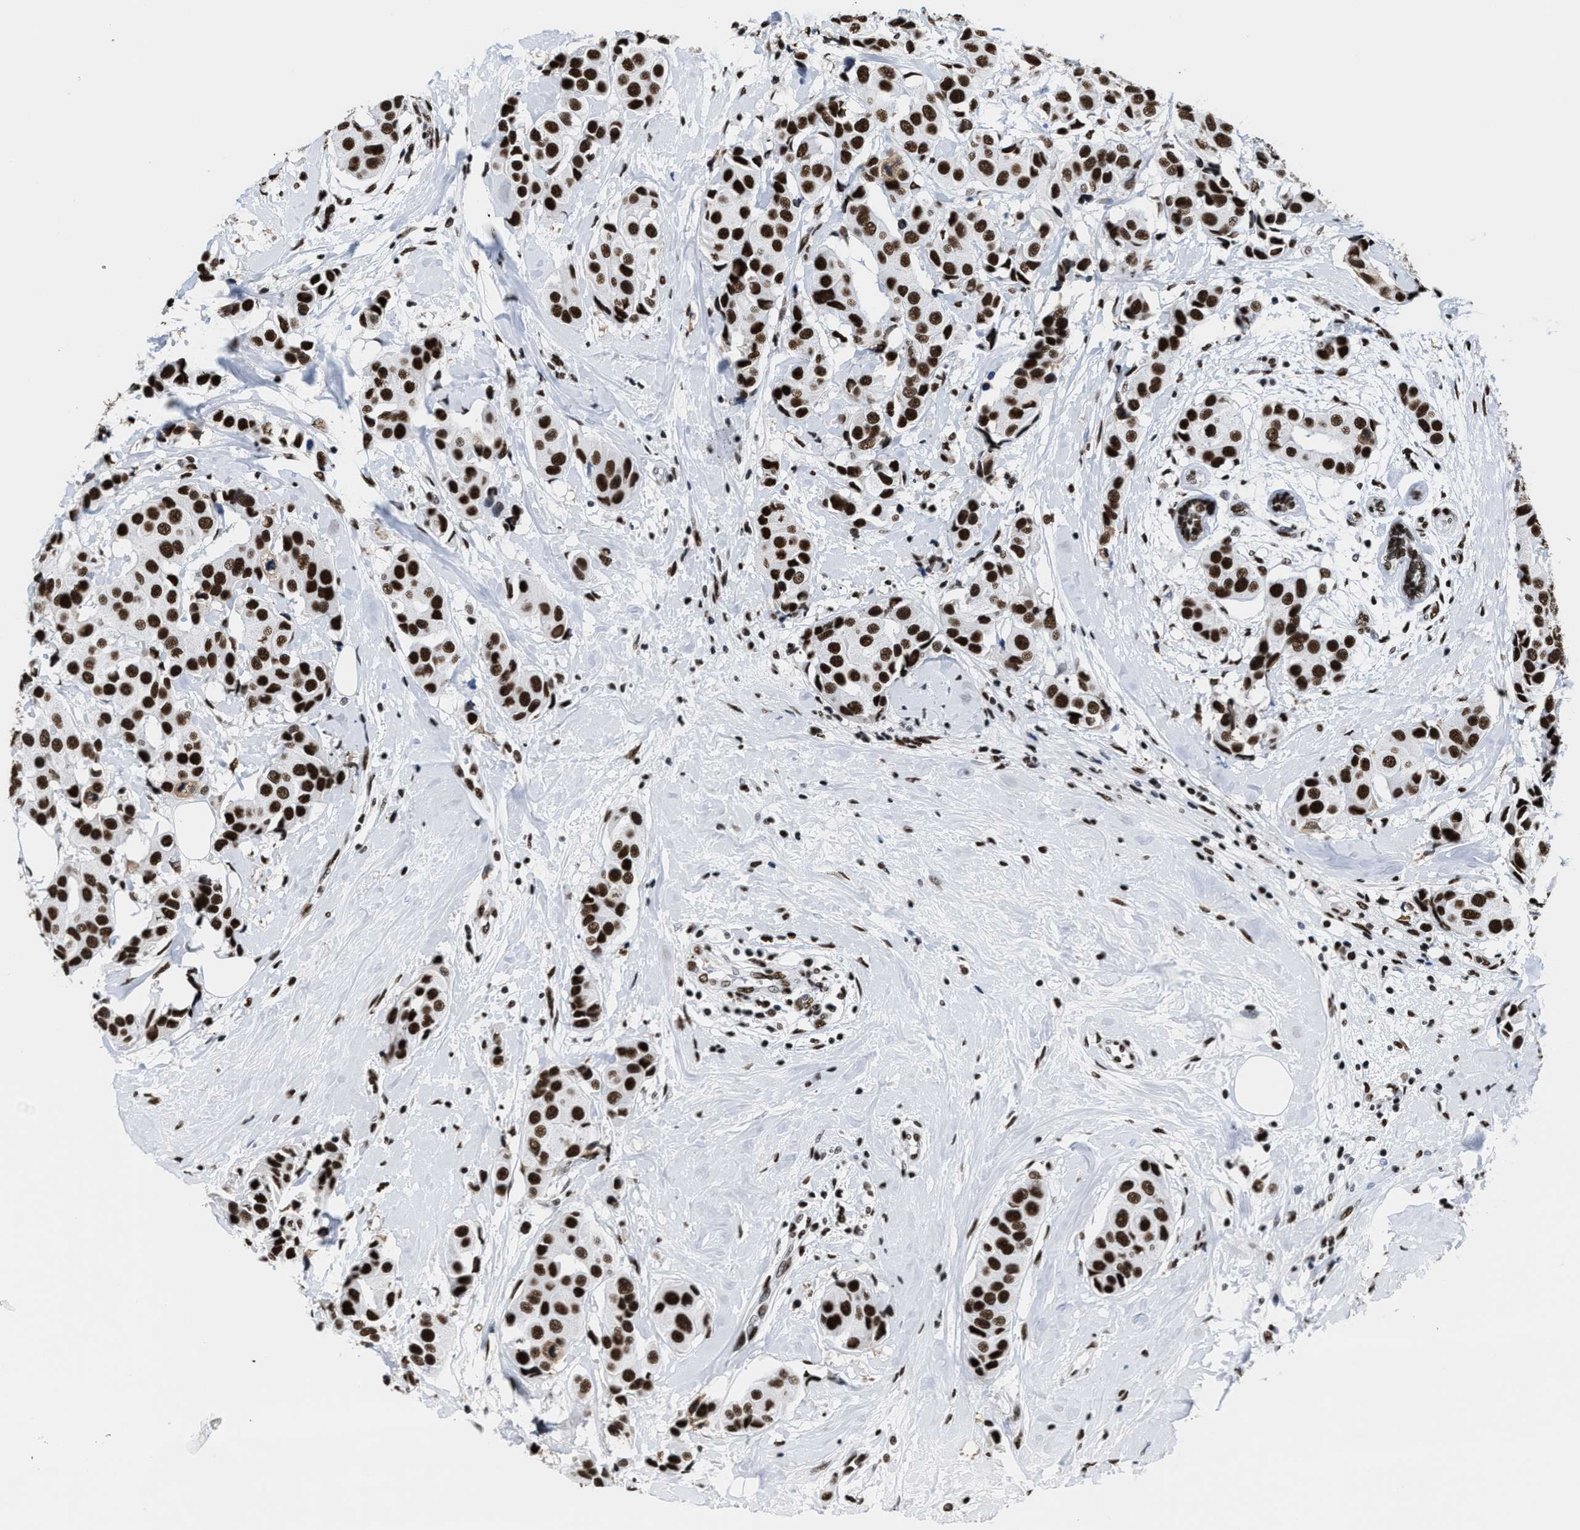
{"staining": {"intensity": "strong", "quantity": ">75%", "location": "nuclear"}, "tissue": "breast cancer", "cell_type": "Tumor cells", "image_type": "cancer", "snomed": [{"axis": "morphology", "description": "Normal tissue, NOS"}, {"axis": "morphology", "description": "Duct carcinoma"}, {"axis": "topography", "description": "Breast"}], "caption": "Immunohistochemical staining of human breast infiltrating ductal carcinoma displays strong nuclear protein positivity in approximately >75% of tumor cells.", "gene": "SMARCC2", "patient": {"sex": "female", "age": 39}}